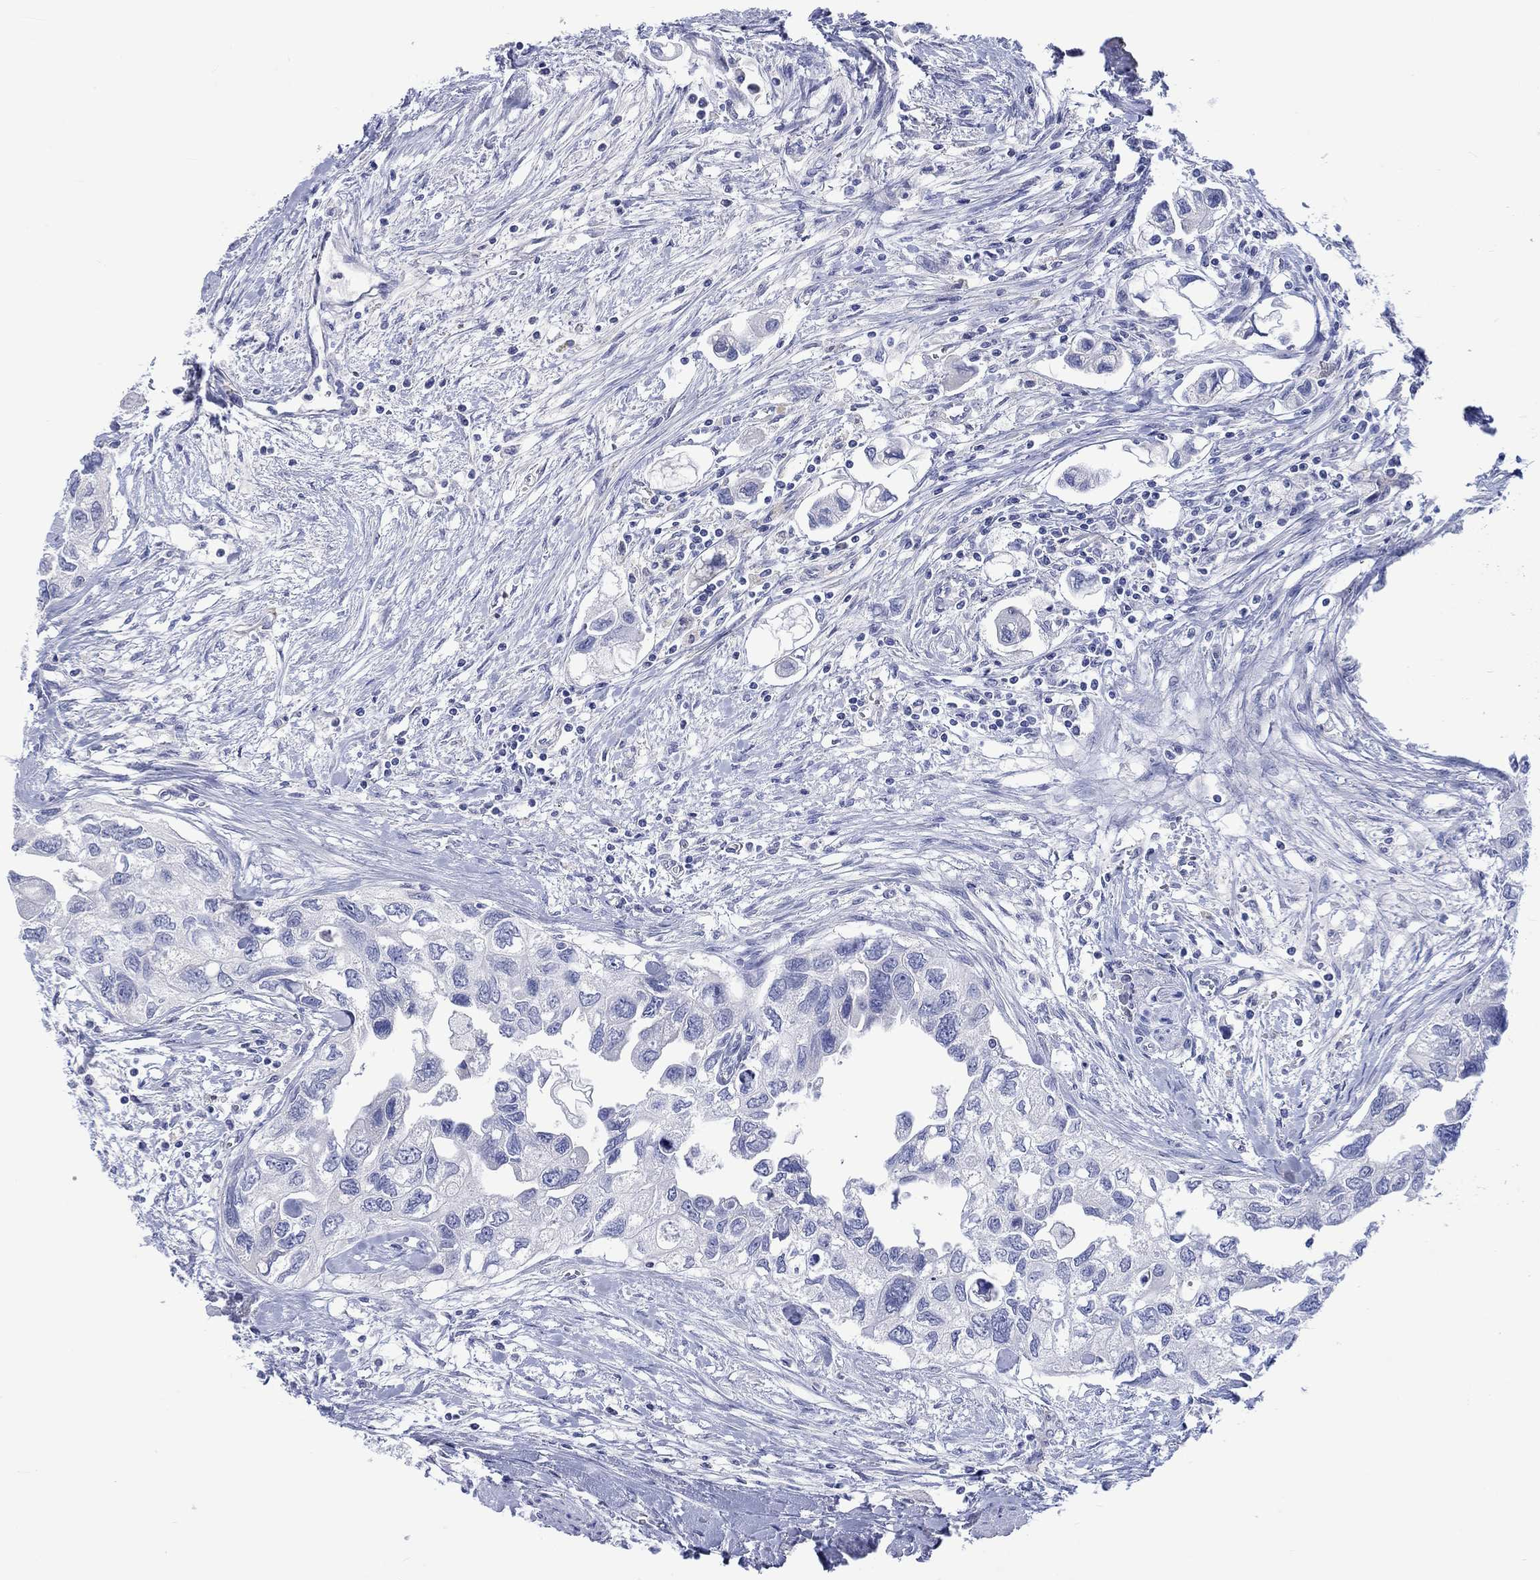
{"staining": {"intensity": "negative", "quantity": "none", "location": "none"}, "tissue": "urothelial cancer", "cell_type": "Tumor cells", "image_type": "cancer", "snomed": [{"axis": "morphology", "description": "Urothelial carcinoma, High grade"}, {"axis": "topography", "description": "Urinary bladder"}], "caption": "This is an immunohistochemistry (IHC) photomicrograph of human urothelial cancer. There is no staining in tumor cells.", "gene": "CACNG3", "patient": {"sex": "male", "age": 59}}